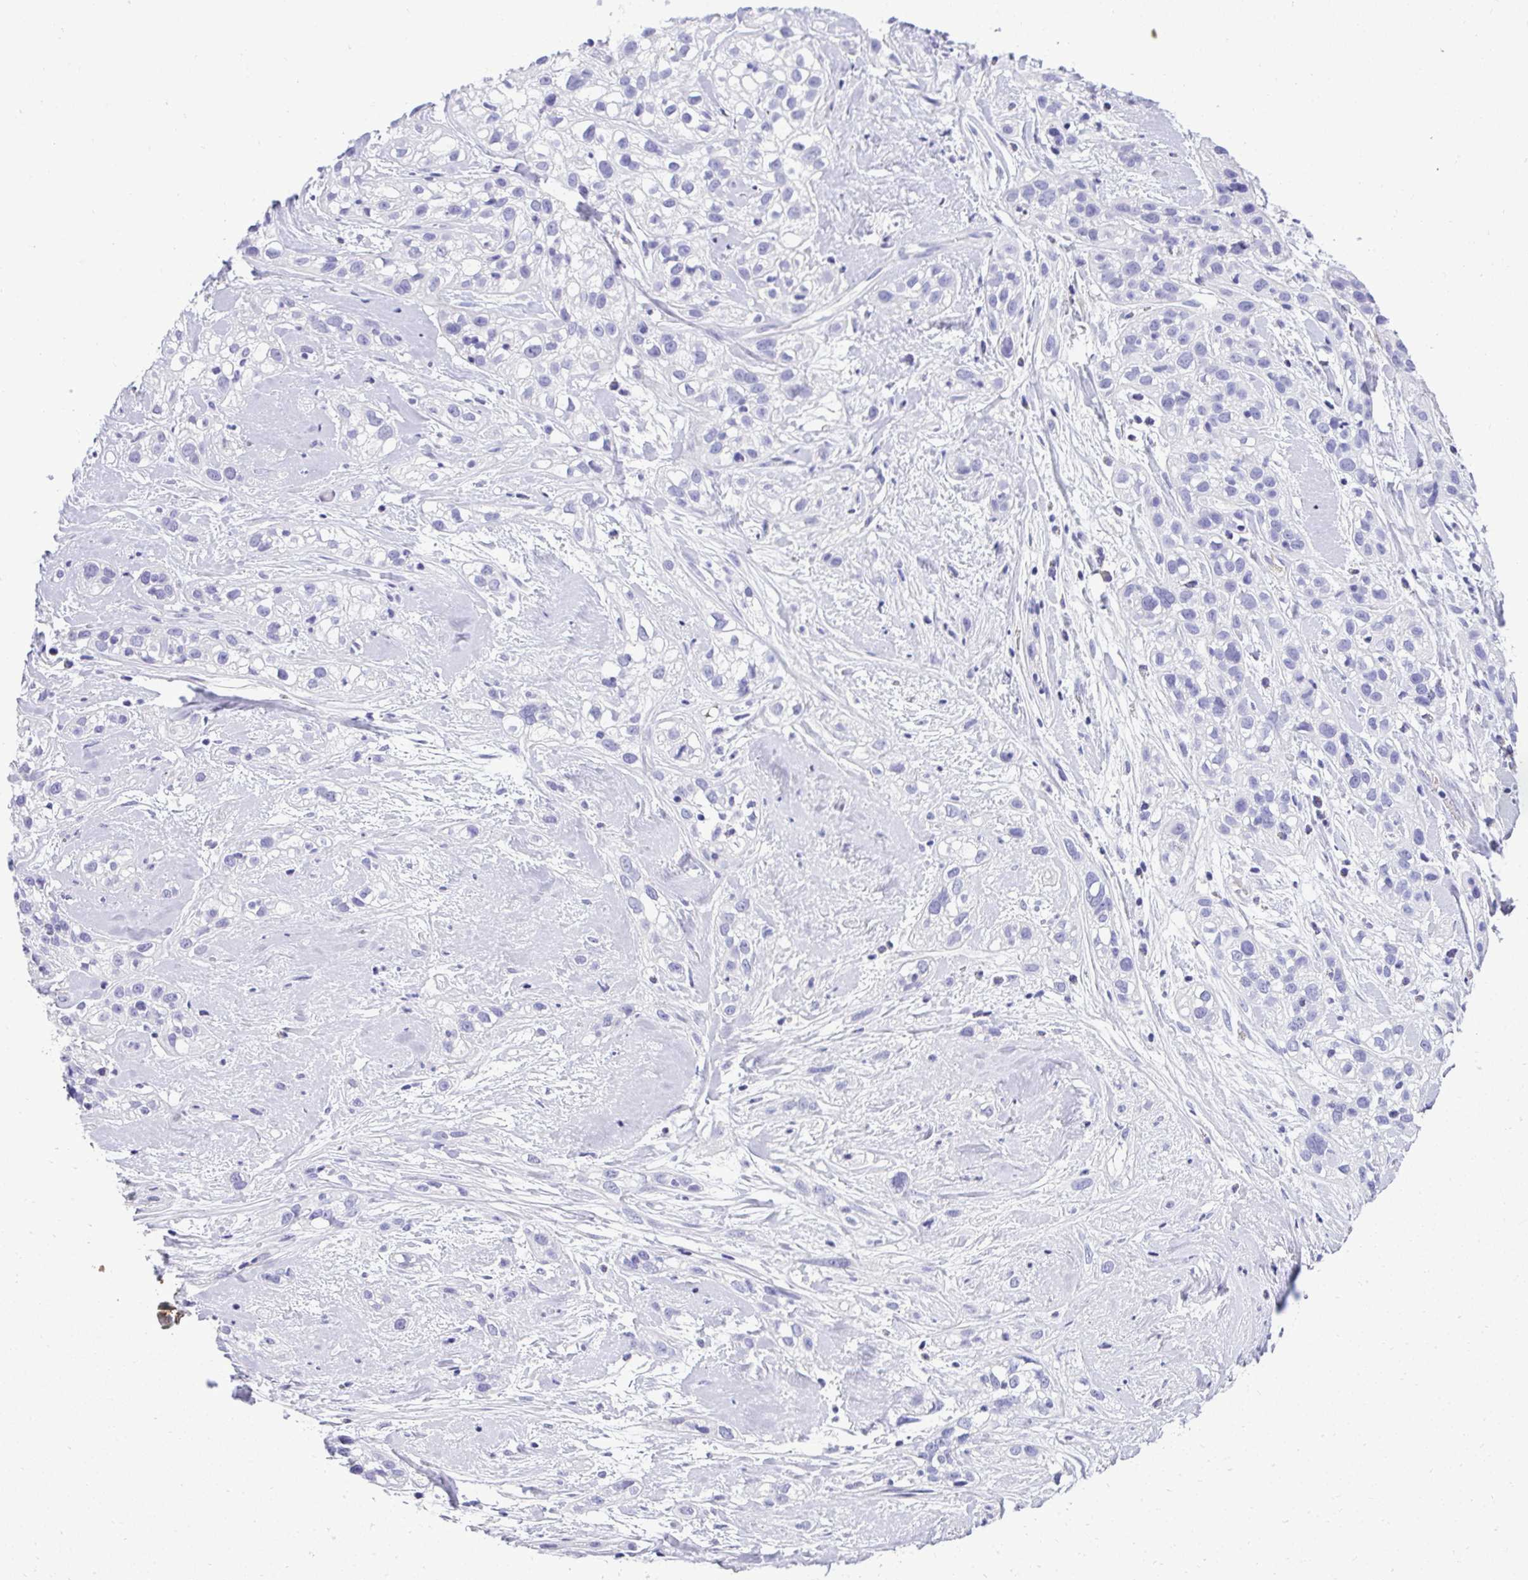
{"staining": {"intensity": "negative", "quantity": "none", "location": "none"}, "tissue": "skin cancer", "cell_type": "Tumor cells", "image_type": "cancer", "snomed": [{"axis": "morphology", "description": "Squamous cell carcinoma, NOS"}, {"axis": "topography", "description": "Skin"}], "caption": "Immunohistochemical staining of human skin cancer (squamous cell carcinoma) reveals no significant staining in tumor cells.", "gene": "ST6GALNAC3", "patient": {"sex": "male", "age": 82}}